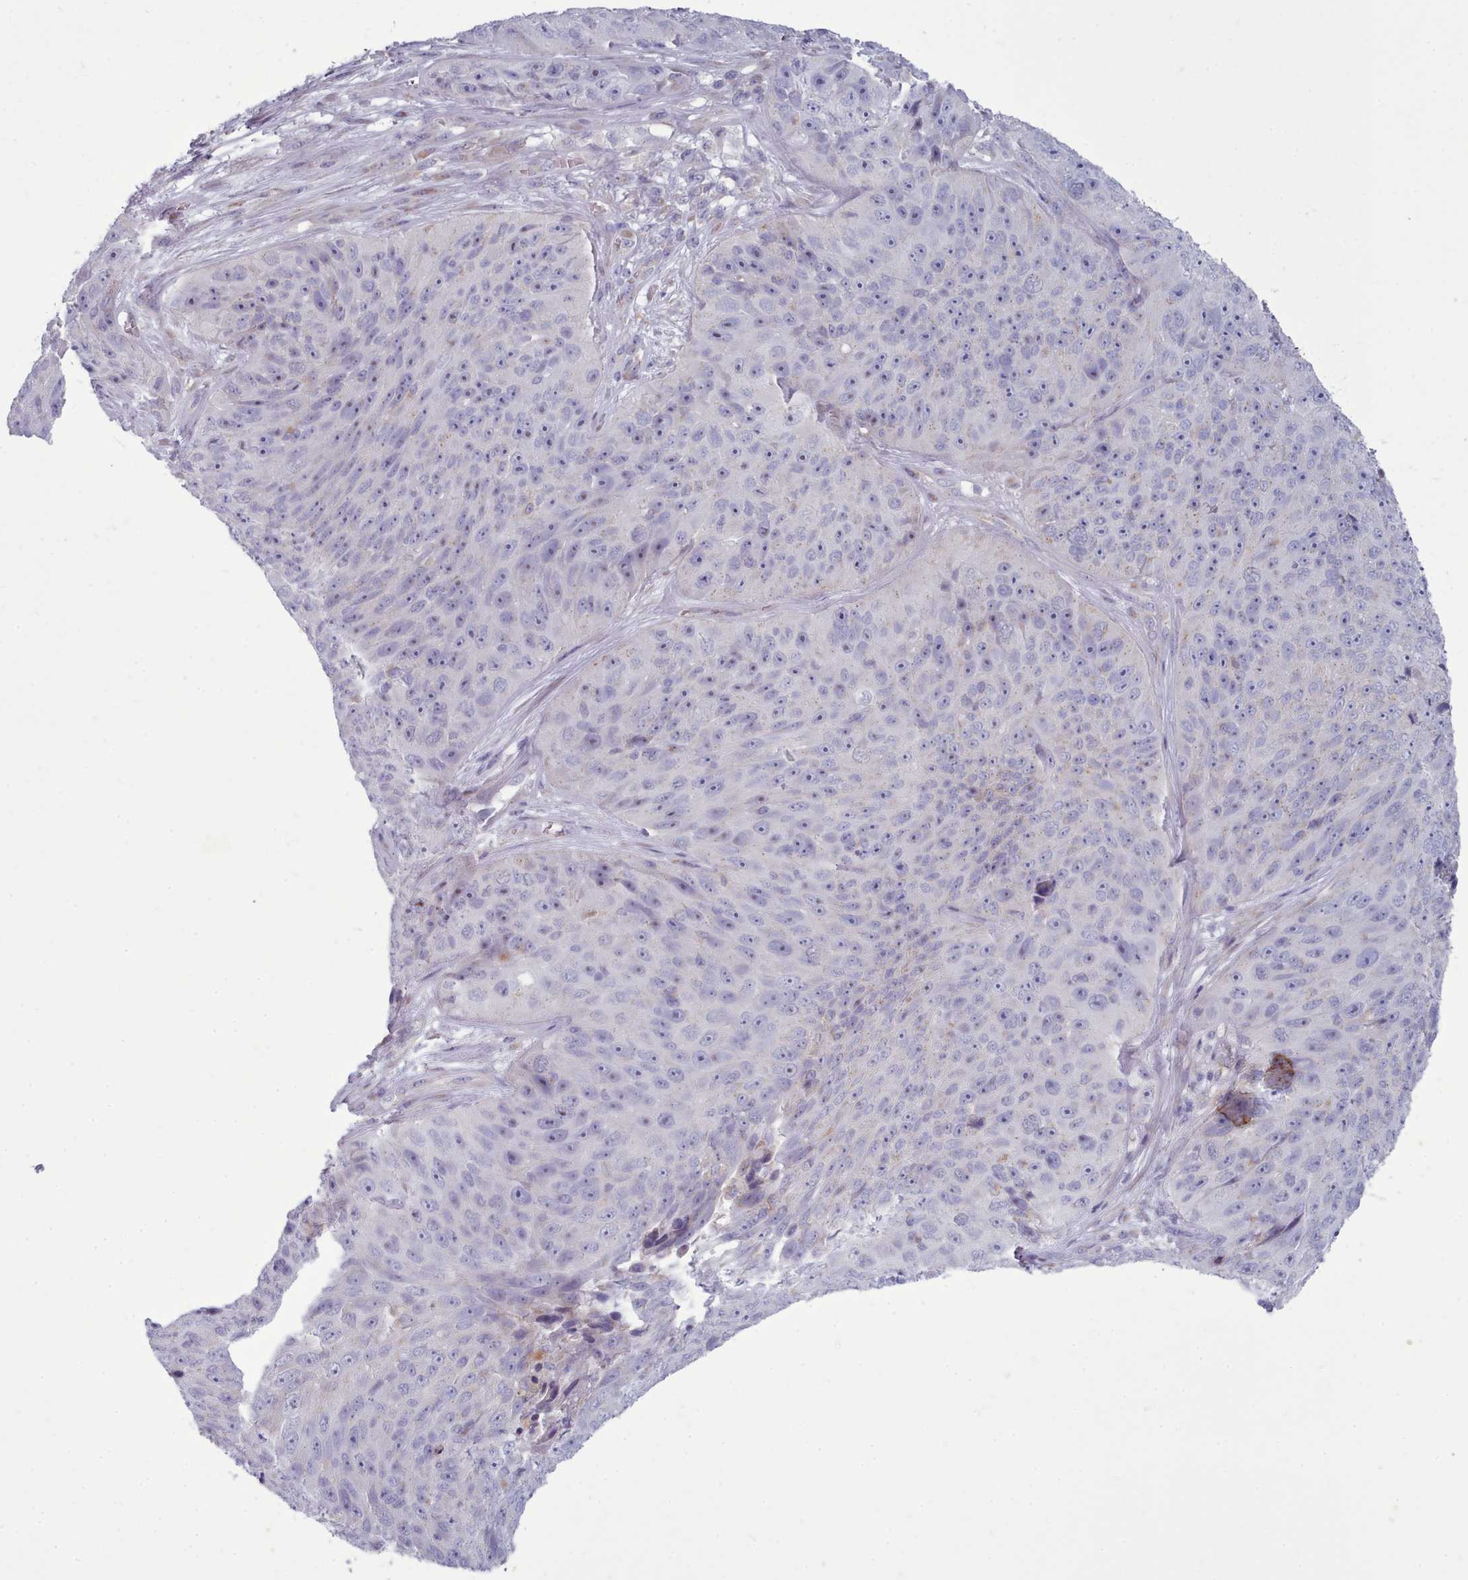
{"staining": {"intensity": "negative", "quantity": "none", "location": "none"}, "tissue": "skin cancer", "cell_type": "Tumor cells", "image_type": "cancer", "snomed": [{"axis": "morphology", "description": "Squamous cell carcinoma, NOS"}, {"axis": "topography", "description": "Skin"}], "caption": "Protein analysis of squamous cell carcinoma (skin) reveals no significant positivity in tumor cells.", "gene": "MYRFL", "patient": {"sex": "female", "age": 87}}